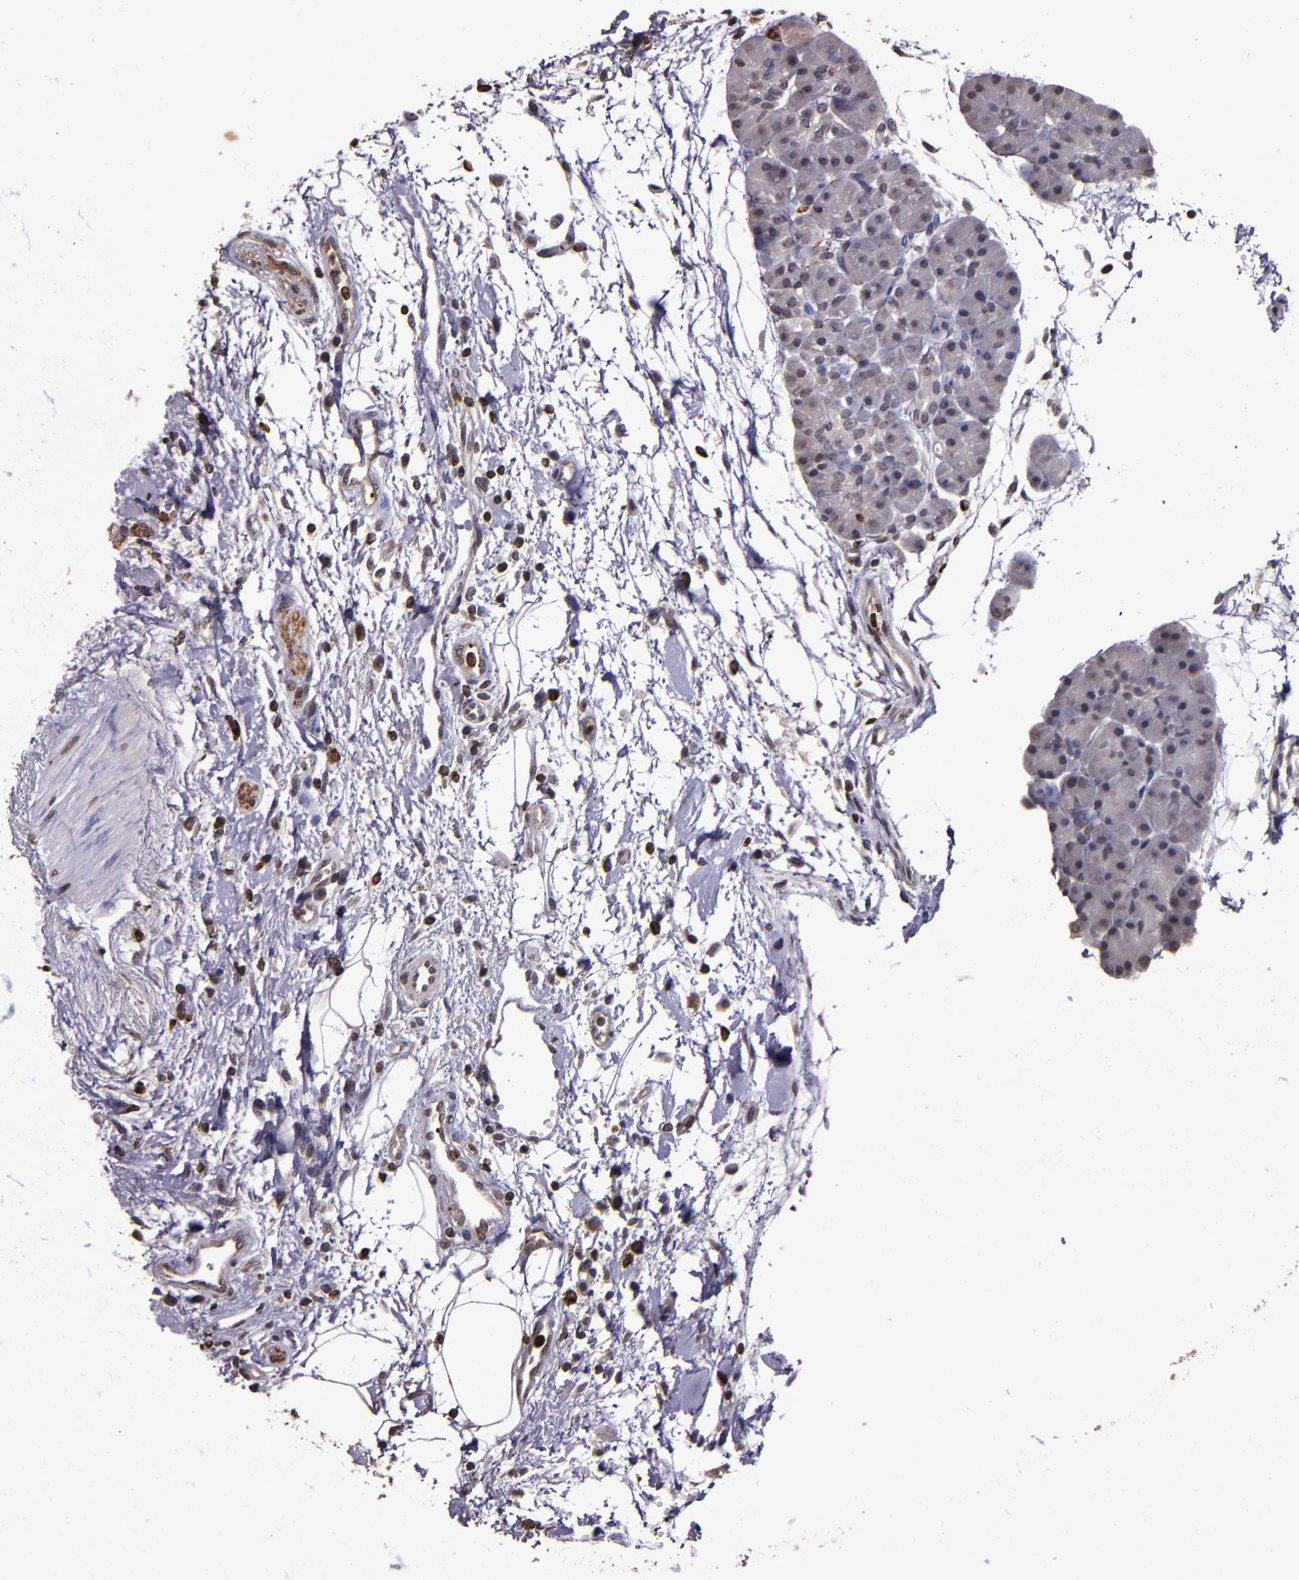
{"staining": {"intensity": "weak", "quantity": "25%-75%", "location": "cytoplasmic/membranous"}, "tissue": "pancreas", "cell_type": "Exocrine glandular cells", "image_type": "normal", "snomed": [{"axis": "morphology", "description": "Normal tissue, NOS"}, {"axis": "topography", "description": "Pancreas"}], "caption": "Pancreas stained with DAB immunohistochemistry (IHC) displays low levels of weak cytoplasmic/membranous positivity in about 25%-75% of exocrine glandular cells.", "gene": "SLC2A3", "patient": {"sex": "male", "age": 66}}